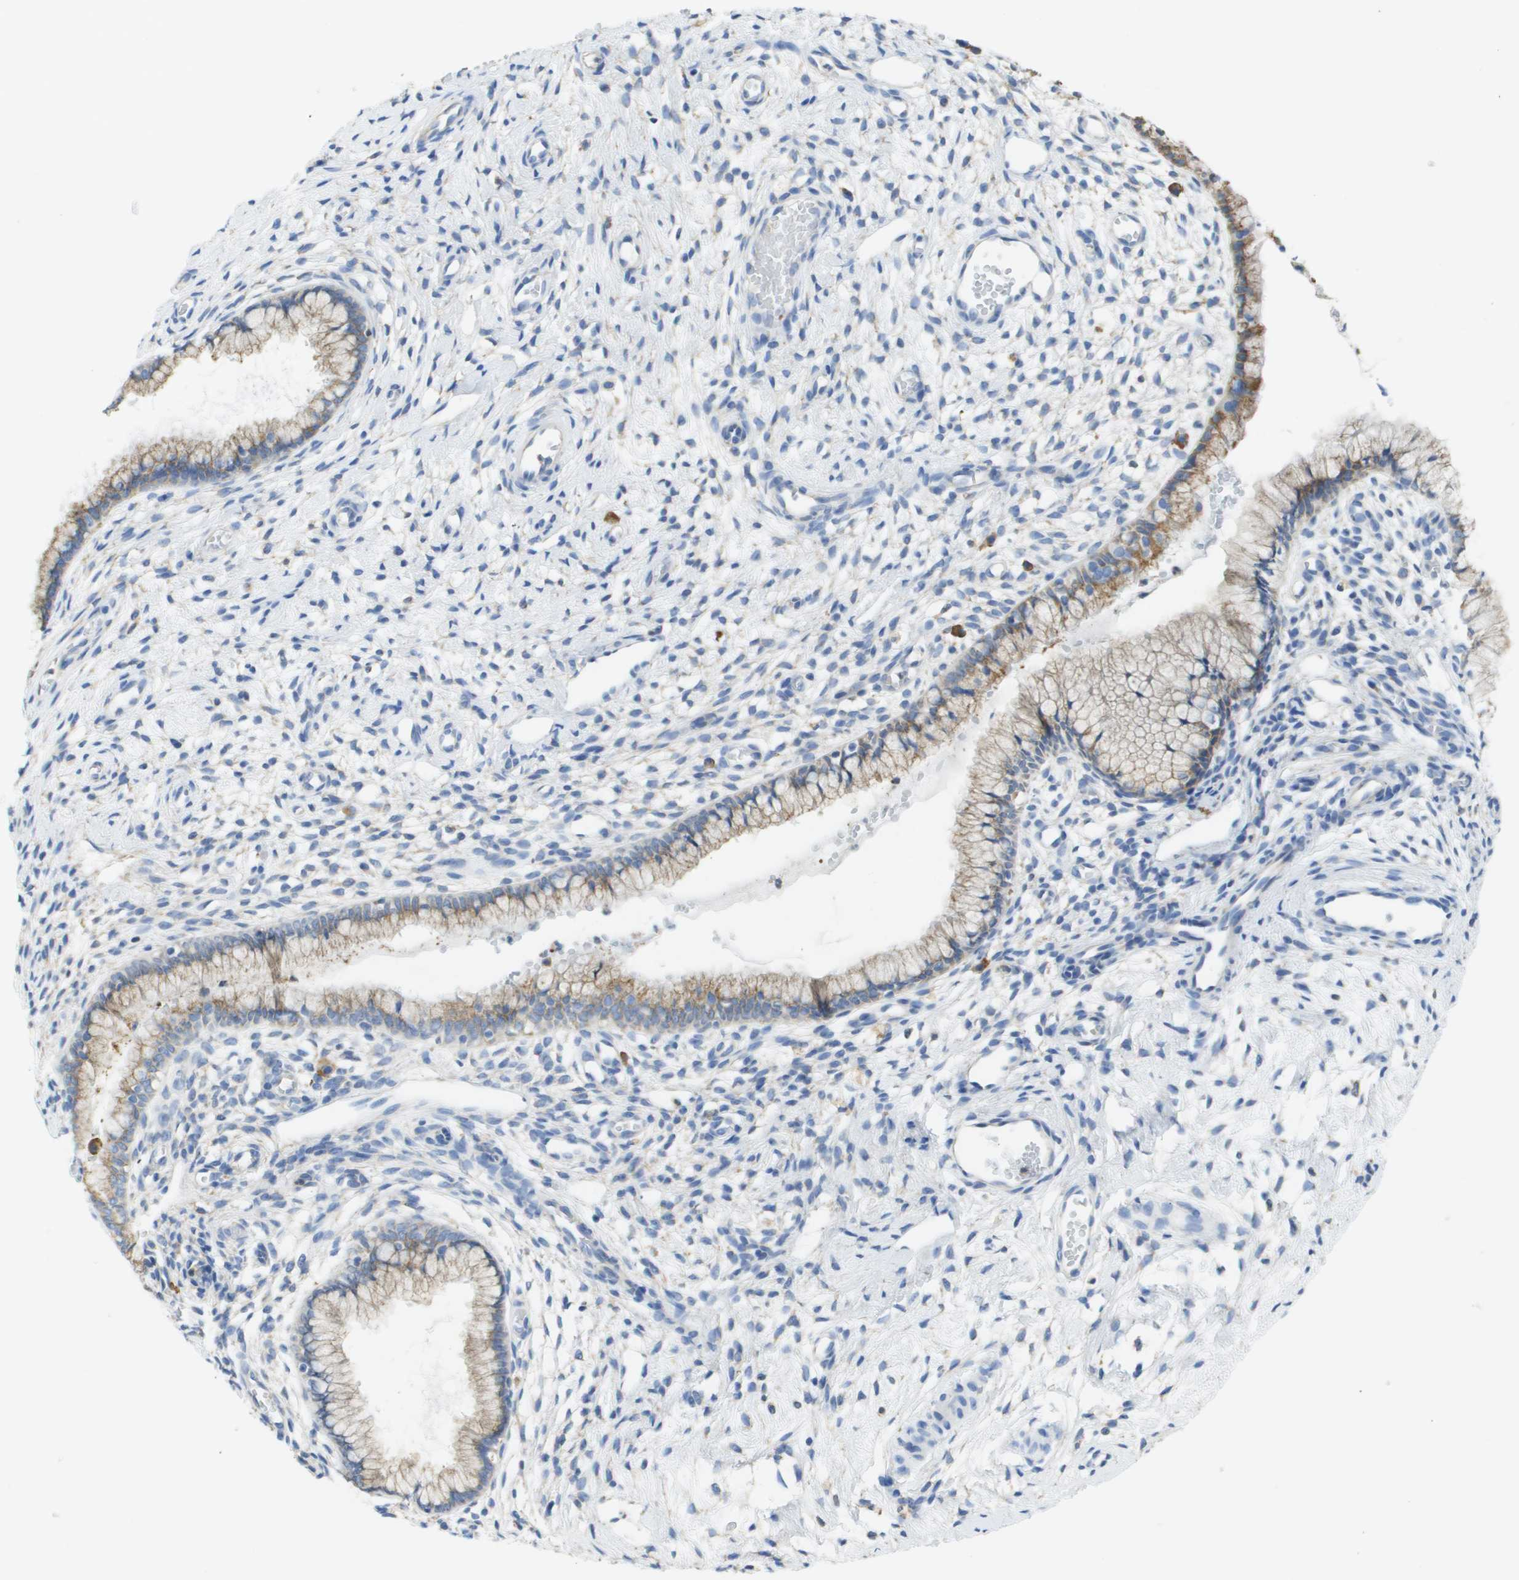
{"staining": {"intensity": "weak", "quantity": "25%-75%", "location": "cytoplasmic/membranous"}, "tissue": "cervix", "cell_type": "Glandular cells", "image_type": "normal", "snomed": [{"axis": "morphology", "description": "Normal tissue, NOS"}, {"axis": "topography", "description": "Cervix"}], "caption": "This micrograph shows immunohistochemistry (IHC) staining of normal human cervix, with low weak cytoplasmic/membranous staining in approximately 25%-75% of glandular cells.", "gene": "SDR42E1", "patient": {"sex": "female", "age": 65}}